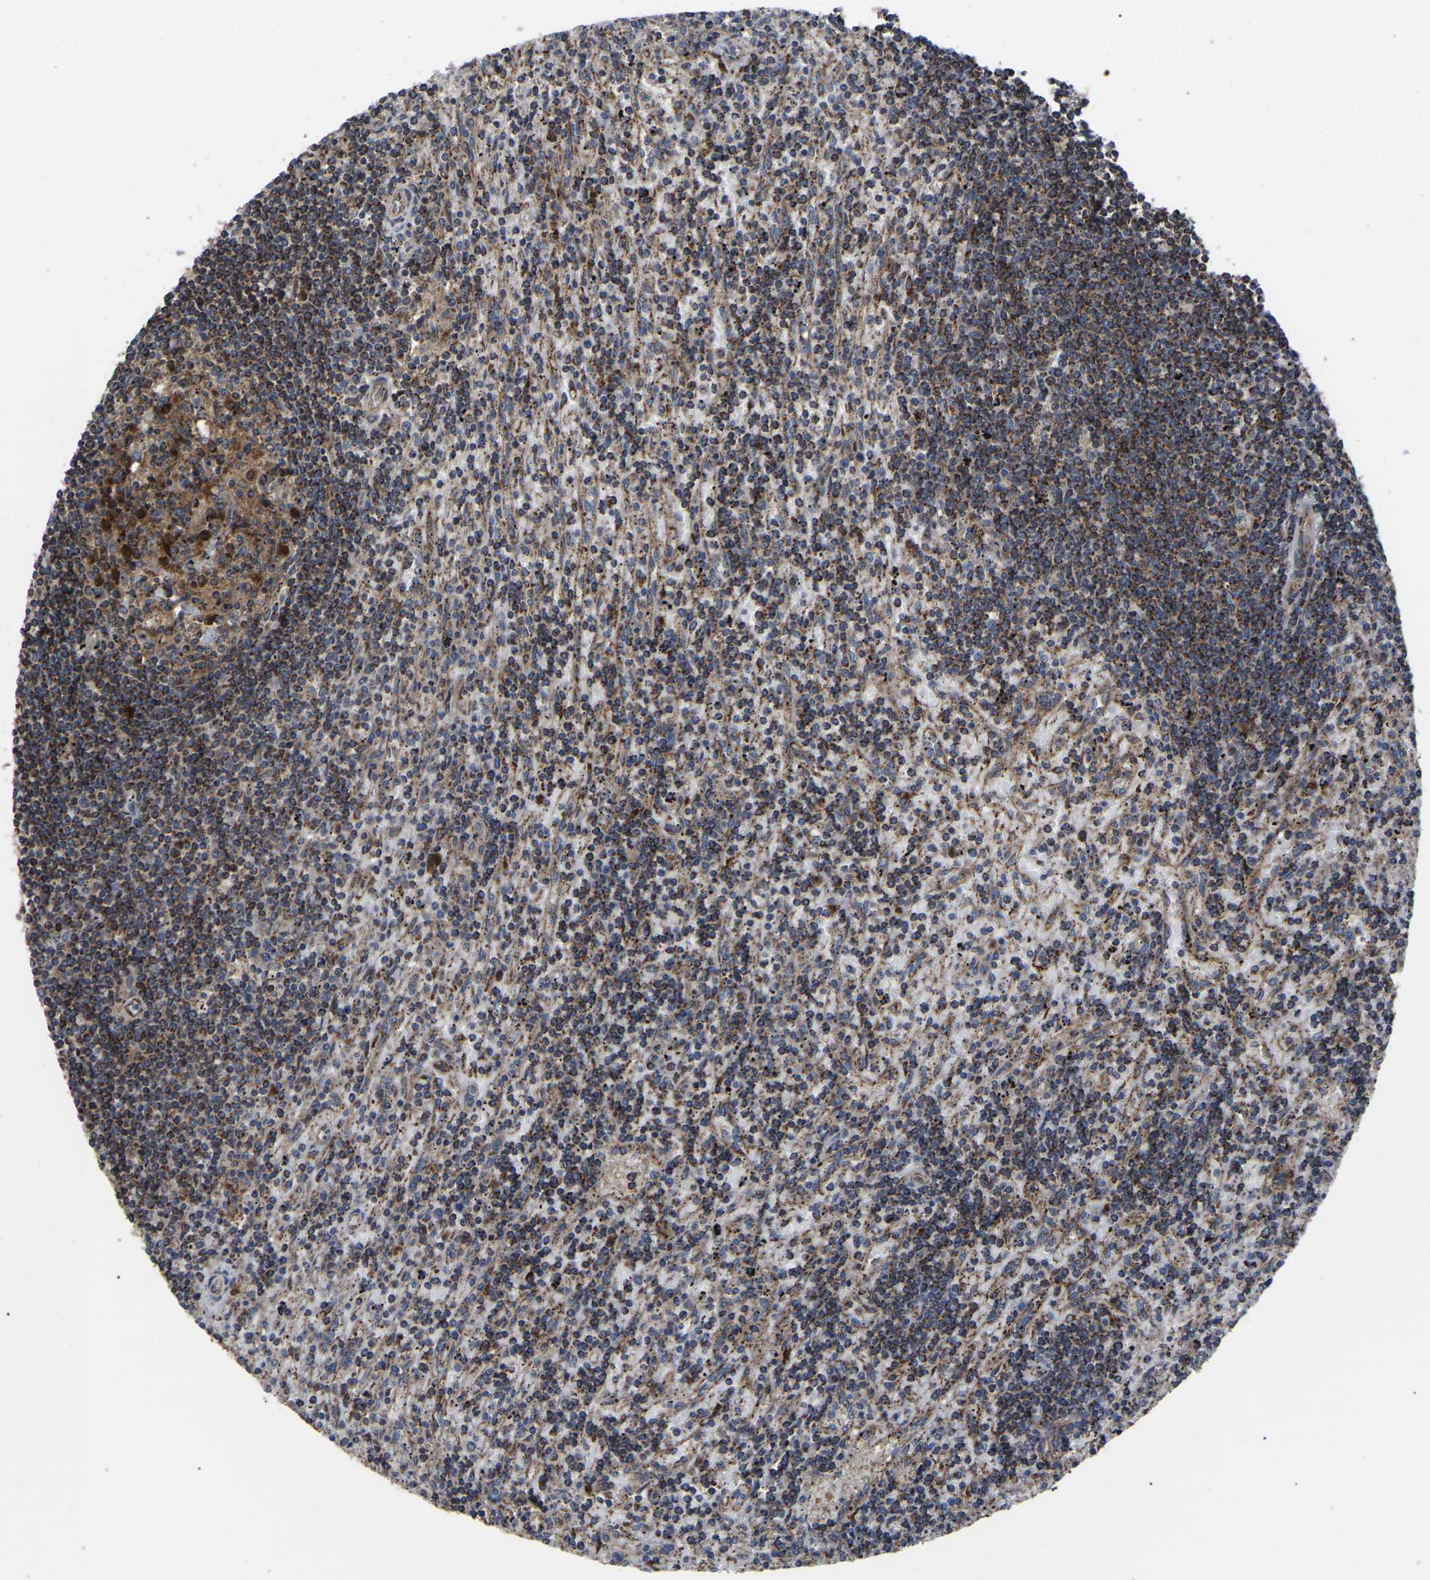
{"staining": {"intensity": "moderate", "quantity": ">75%", "location": "cytoplasmic/membranous"}, "tissue": "lymphoma", "cell_type": "Tumor cells", "image_type": "cancer", "snomed": [{"axis": "morphology", "description": "Malignant lymphoma, non-Hodgkin's type, Low grade"}, {"axis": "topography", "description": "Spleen"}], "caption": "IHC of human malignant lymphoma, non-Hodgkin's type (low-grade) exhibits medium levels of moderate cytoplasmic/membranous expression in approximately >75% of tumor cells.", "gene": "GCC1", "patient": {"sex": "male", "age": 76}}